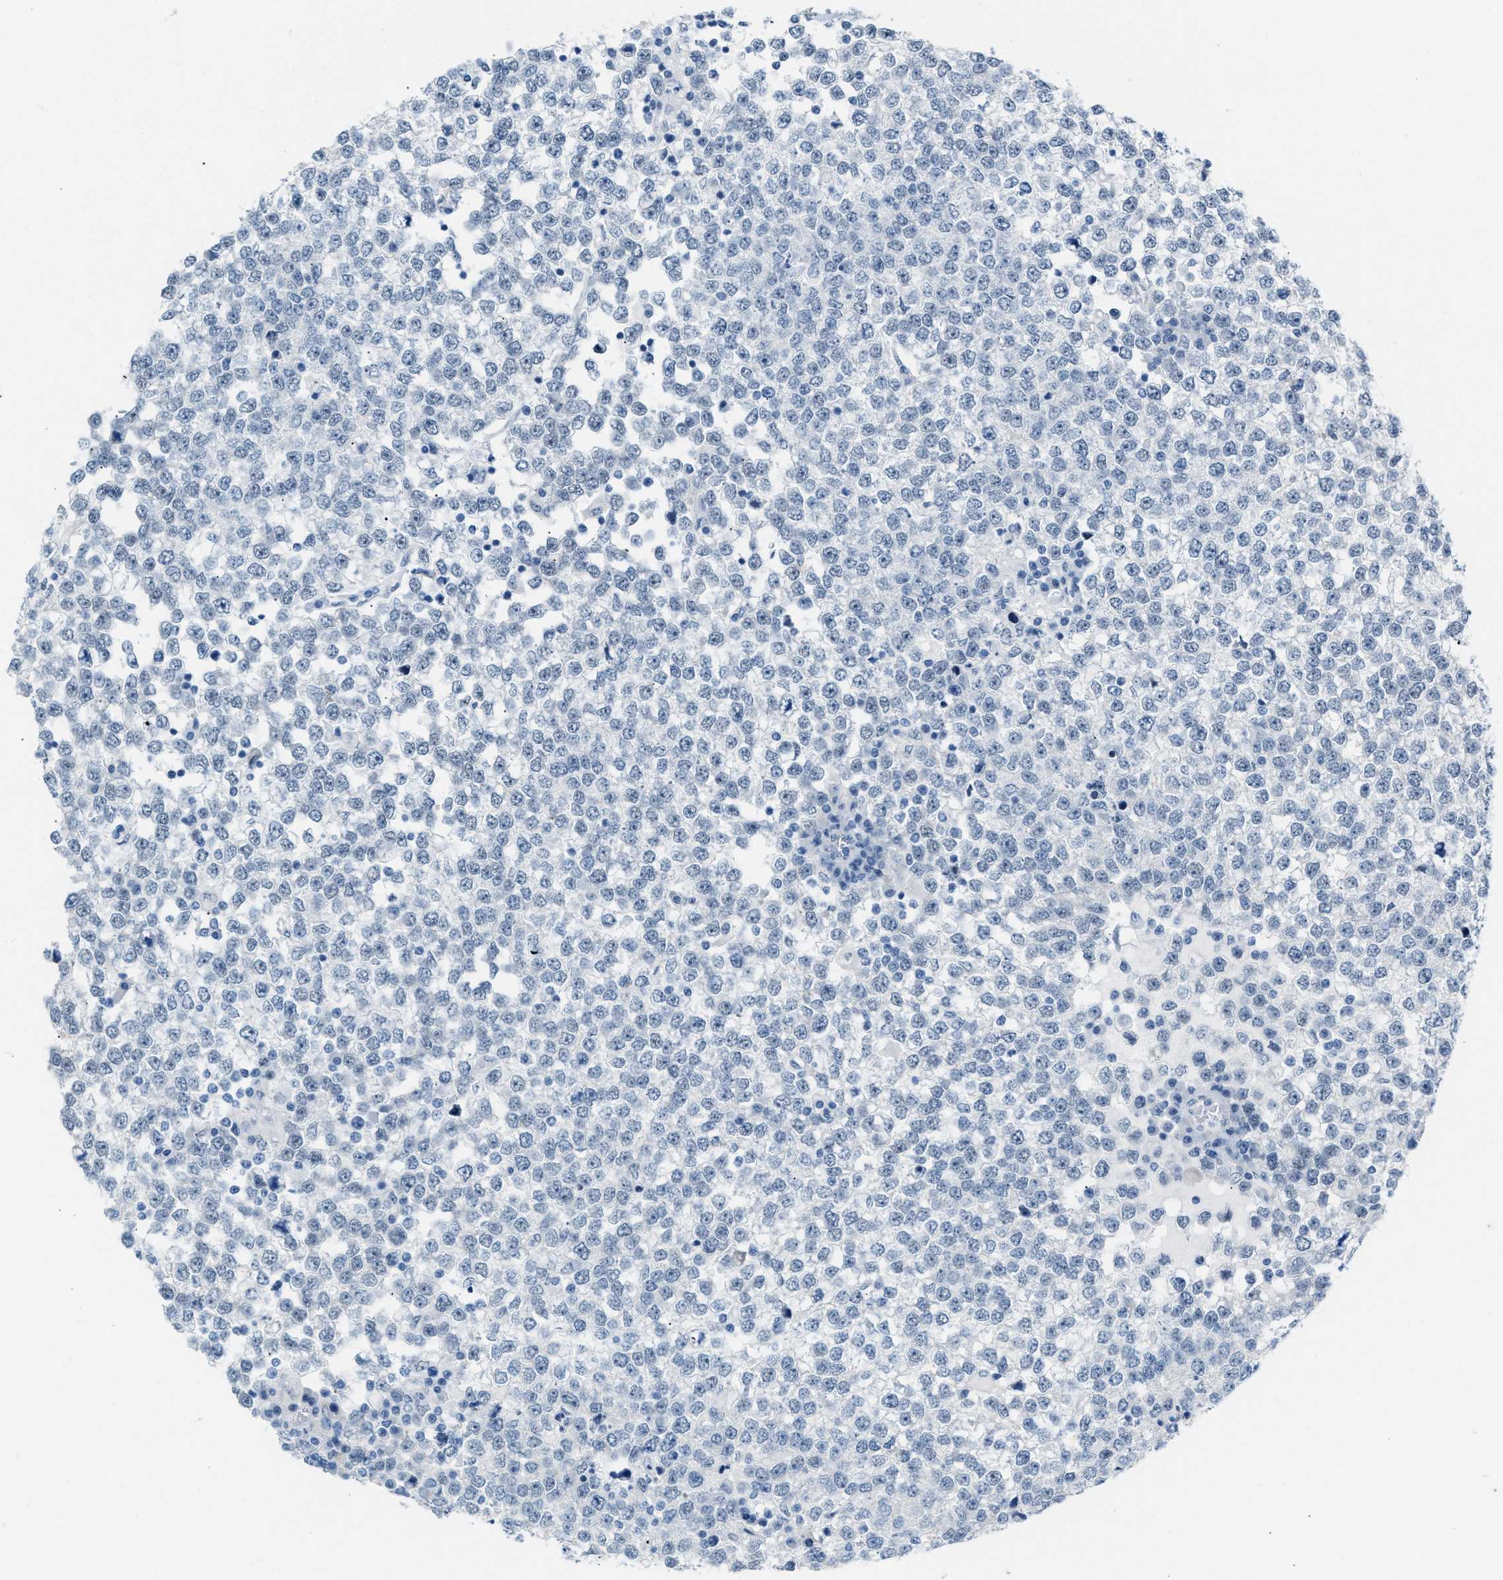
{"staining": {"intensity": "negative", "quantity": "none", "location": "none"}, "tissue": "testis cancer", "cell_type": "Tumor cells", "image_type": "cancer", "snomed": [{"axis": "morphology", "description": "Seminoma, NOS"}, {"axis": "topography", "description": "Testis"}], "caption": "Testis seminoma stained for a protein using immunohistochemistry (IHC) shows no staining tumor cells.", "gene": "PHRF1", "patient": {"sex": "male", "age": 65}}